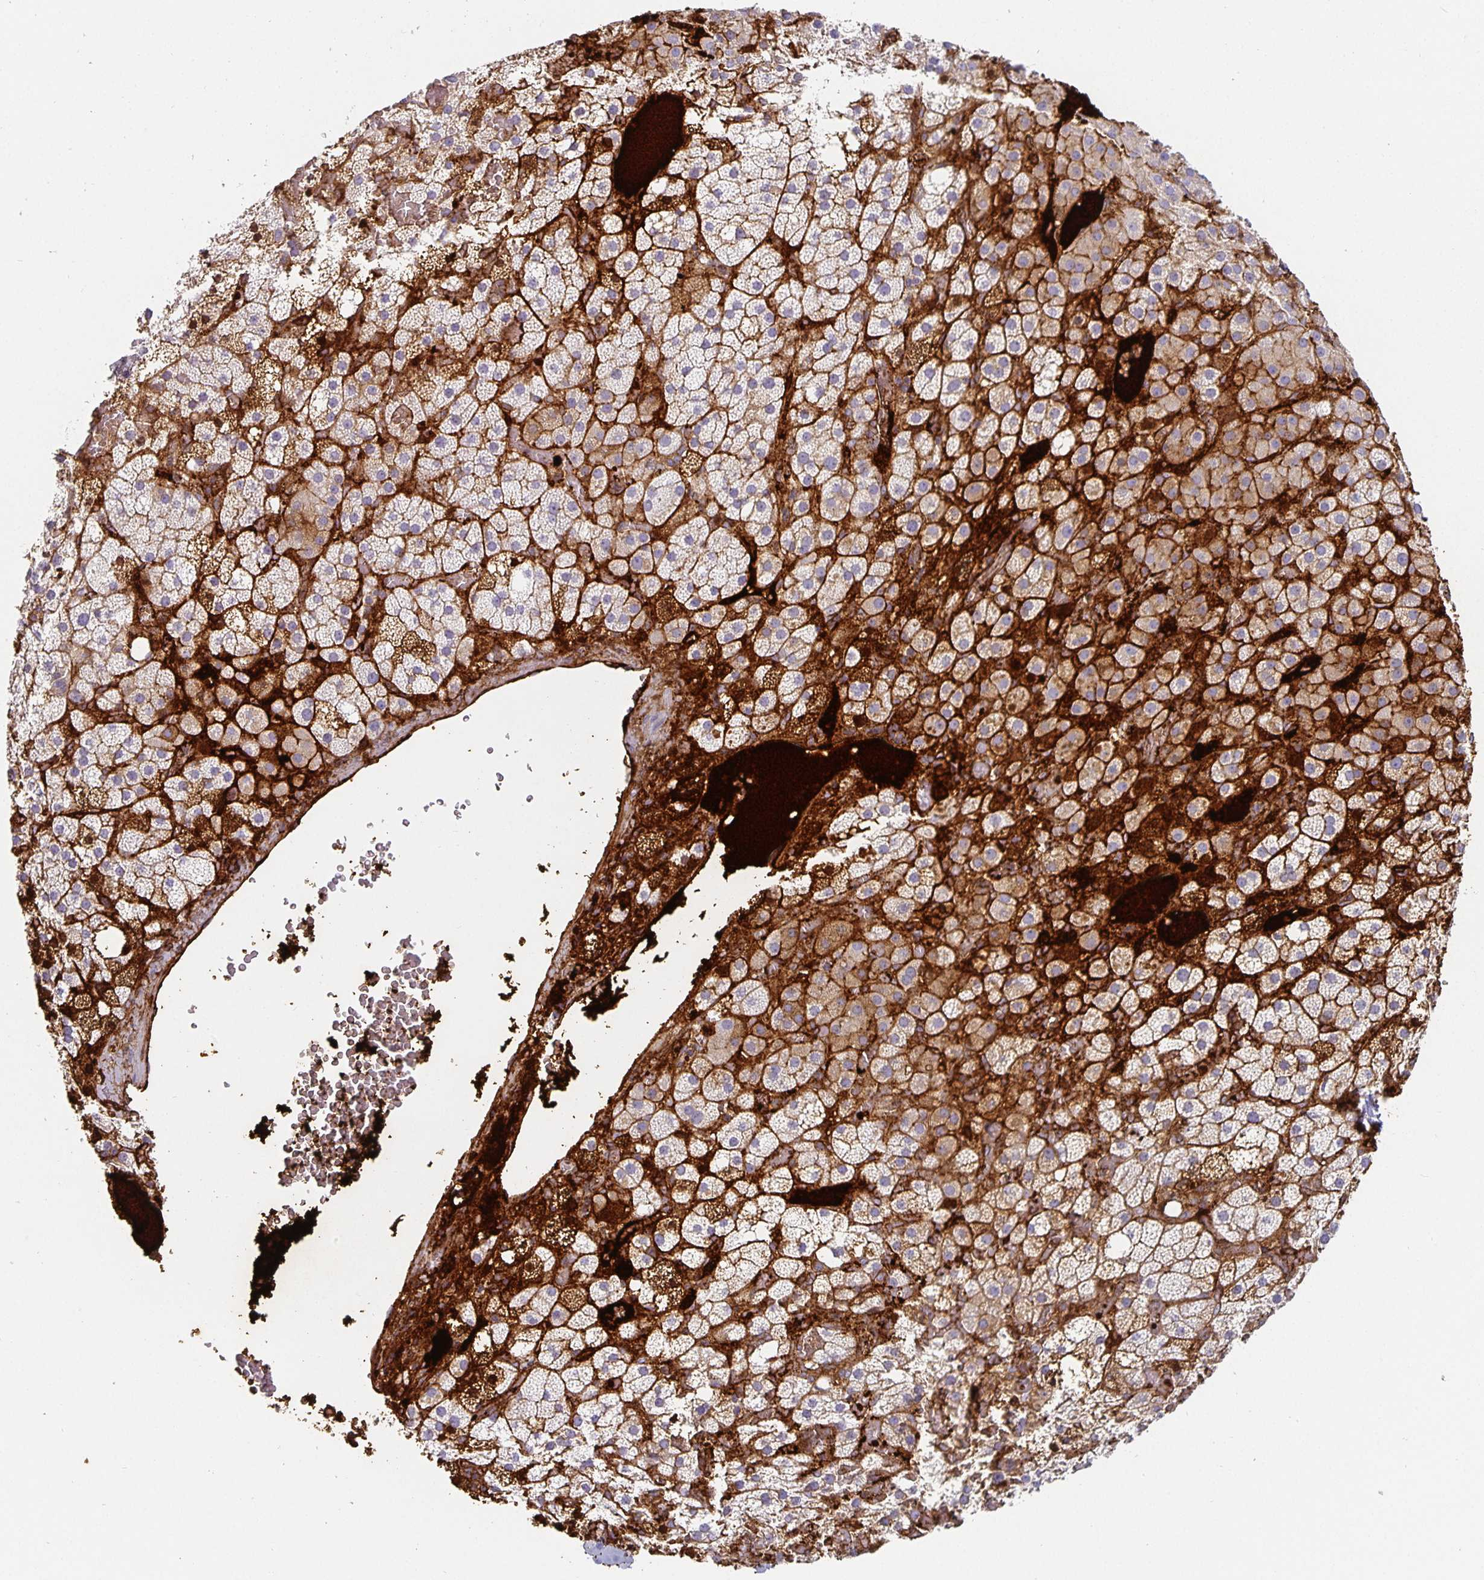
{"staining": {"intensity": "strong", "quantity": "25%-75%", "location": "cytoplasmic/membranous"}, "tissue": "adrenal gland", "cell_type": "Glandular cells", "image_type": "normal", "snomed": [{"axis": "morphology", "description": "Normal tissue, NOS"}, {"axis": "topography", "description": "Adrenal gland"}], "caption": "Immunohistochemical staining of benign human adrenal gland demonstrates strong cytoplasmic/membranous protein expression in approximately 25%-75% of glandular cells.", "gene": "CHGA", "patient": {"sex": "male", "age": 53}}